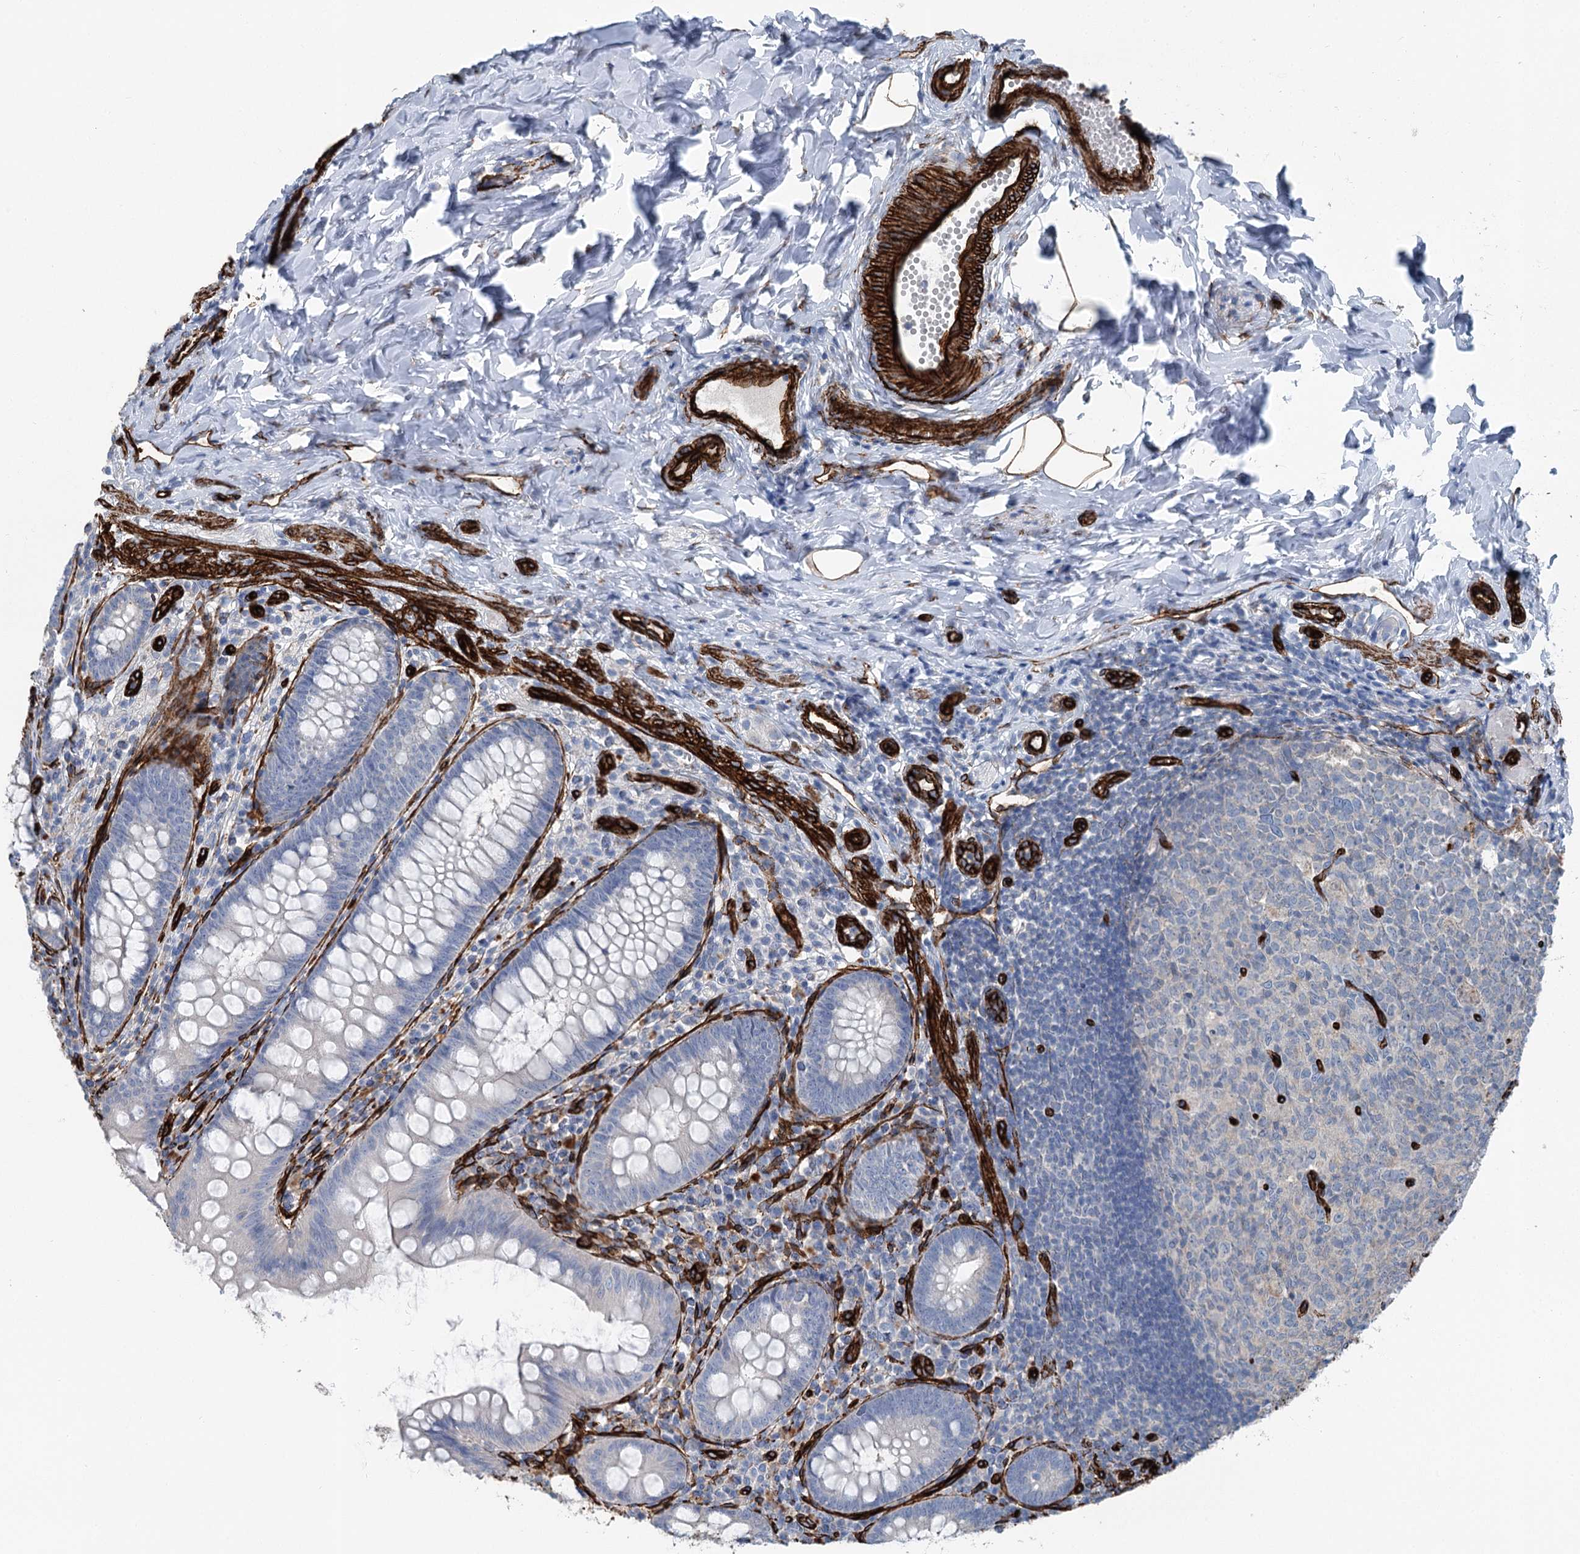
{"staining": {"intensity": "negative", "quantity": "none", "location": "none"}, "tissue": "appendix", "cell_type": "Glandular cells", "image_type": "normal", "snomed": [{"axis": "morphology", "description": "Normal tissue, NOS"}, {"axis": "topography", "description": "Appendix"}], "caption": "This histopathology image is of normal appendix stained with immunohistochemistry (IHC) to label a protein in brown with the nuclei are counter-stained blue. There is no expression in glandular cells.", "gene": "IQSEC1", "patient": {"sex": "male", "age": 14}}